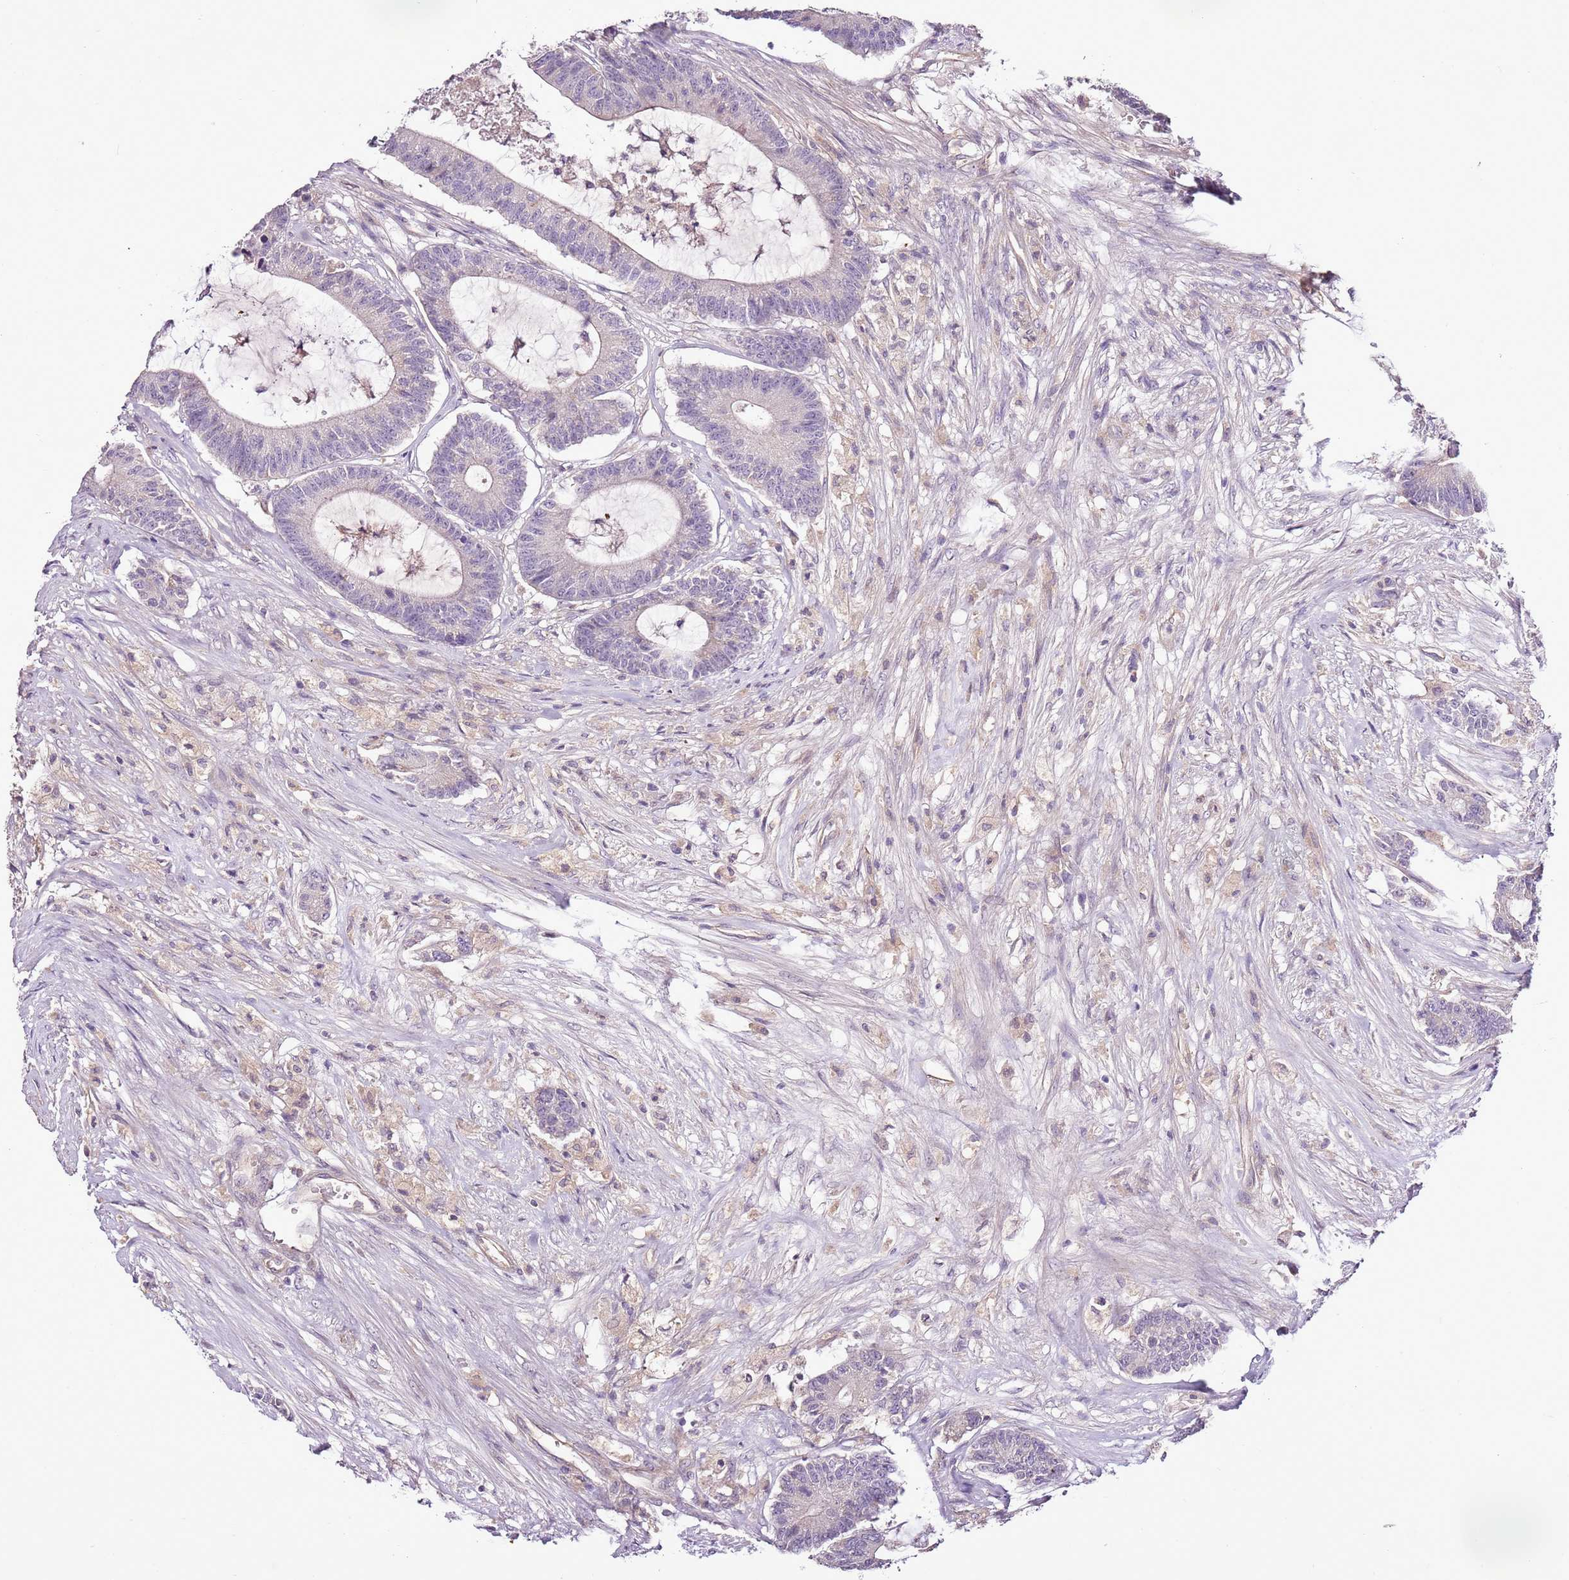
{"staining": {"intensity": "negative", "quantity": "none", "location": "none"}, "tissue": "colorectal cancer", "cell_type": "Tumor cells", "image_type": "cancer", "snomed": [{"axis": "morphology", "description": "Adenocarcinoma, NOS"}, {"axis": "topography", "description": "Colon"}], "caption": "Immunohistochemical staining of human adenocarcinoma (colorectal) shows no significant positivity in tumor cells.", "gene": "CMKLR1", "patient": {"sex": "female", "age": 84}}